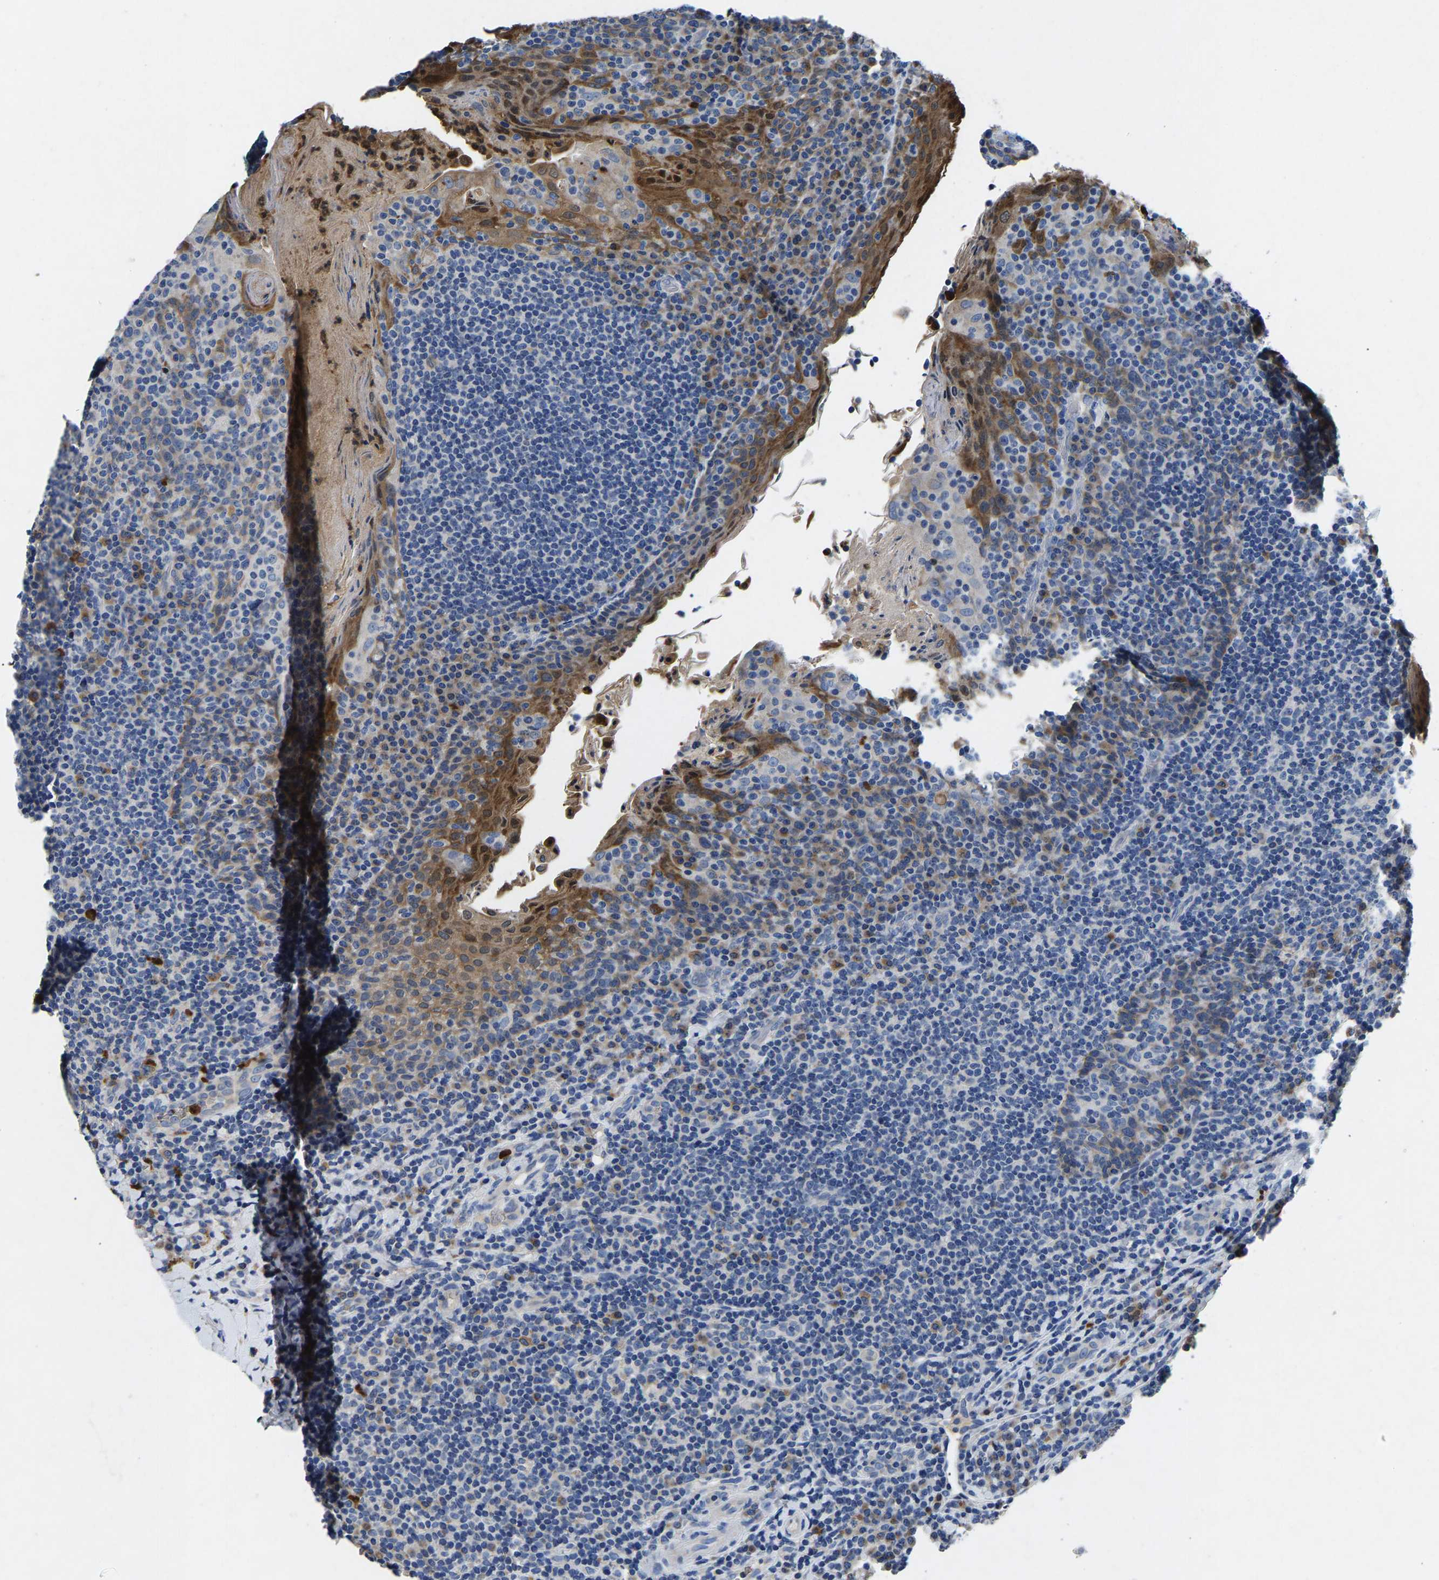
{"staining": {"intensity": "negative", "quantity": "none", "location": "none"}, "tissue": "tonsil", "cell_type": "Germinal center cells", "image_type": "normal", "snomed": [{"axis": "morphology", "description": "Normal tissue, NOS"}, {"axis": "topography", "description": "Tonsil"}], "caption": "Germinal center cells are negative for protein expression in normal human tonsil. (DAB immunohistochemistry (IHC) visualized using brightfield microscopy, high magnification).", "gene": "TOR1B", "patient": {"sex": "male", "age": 17}}